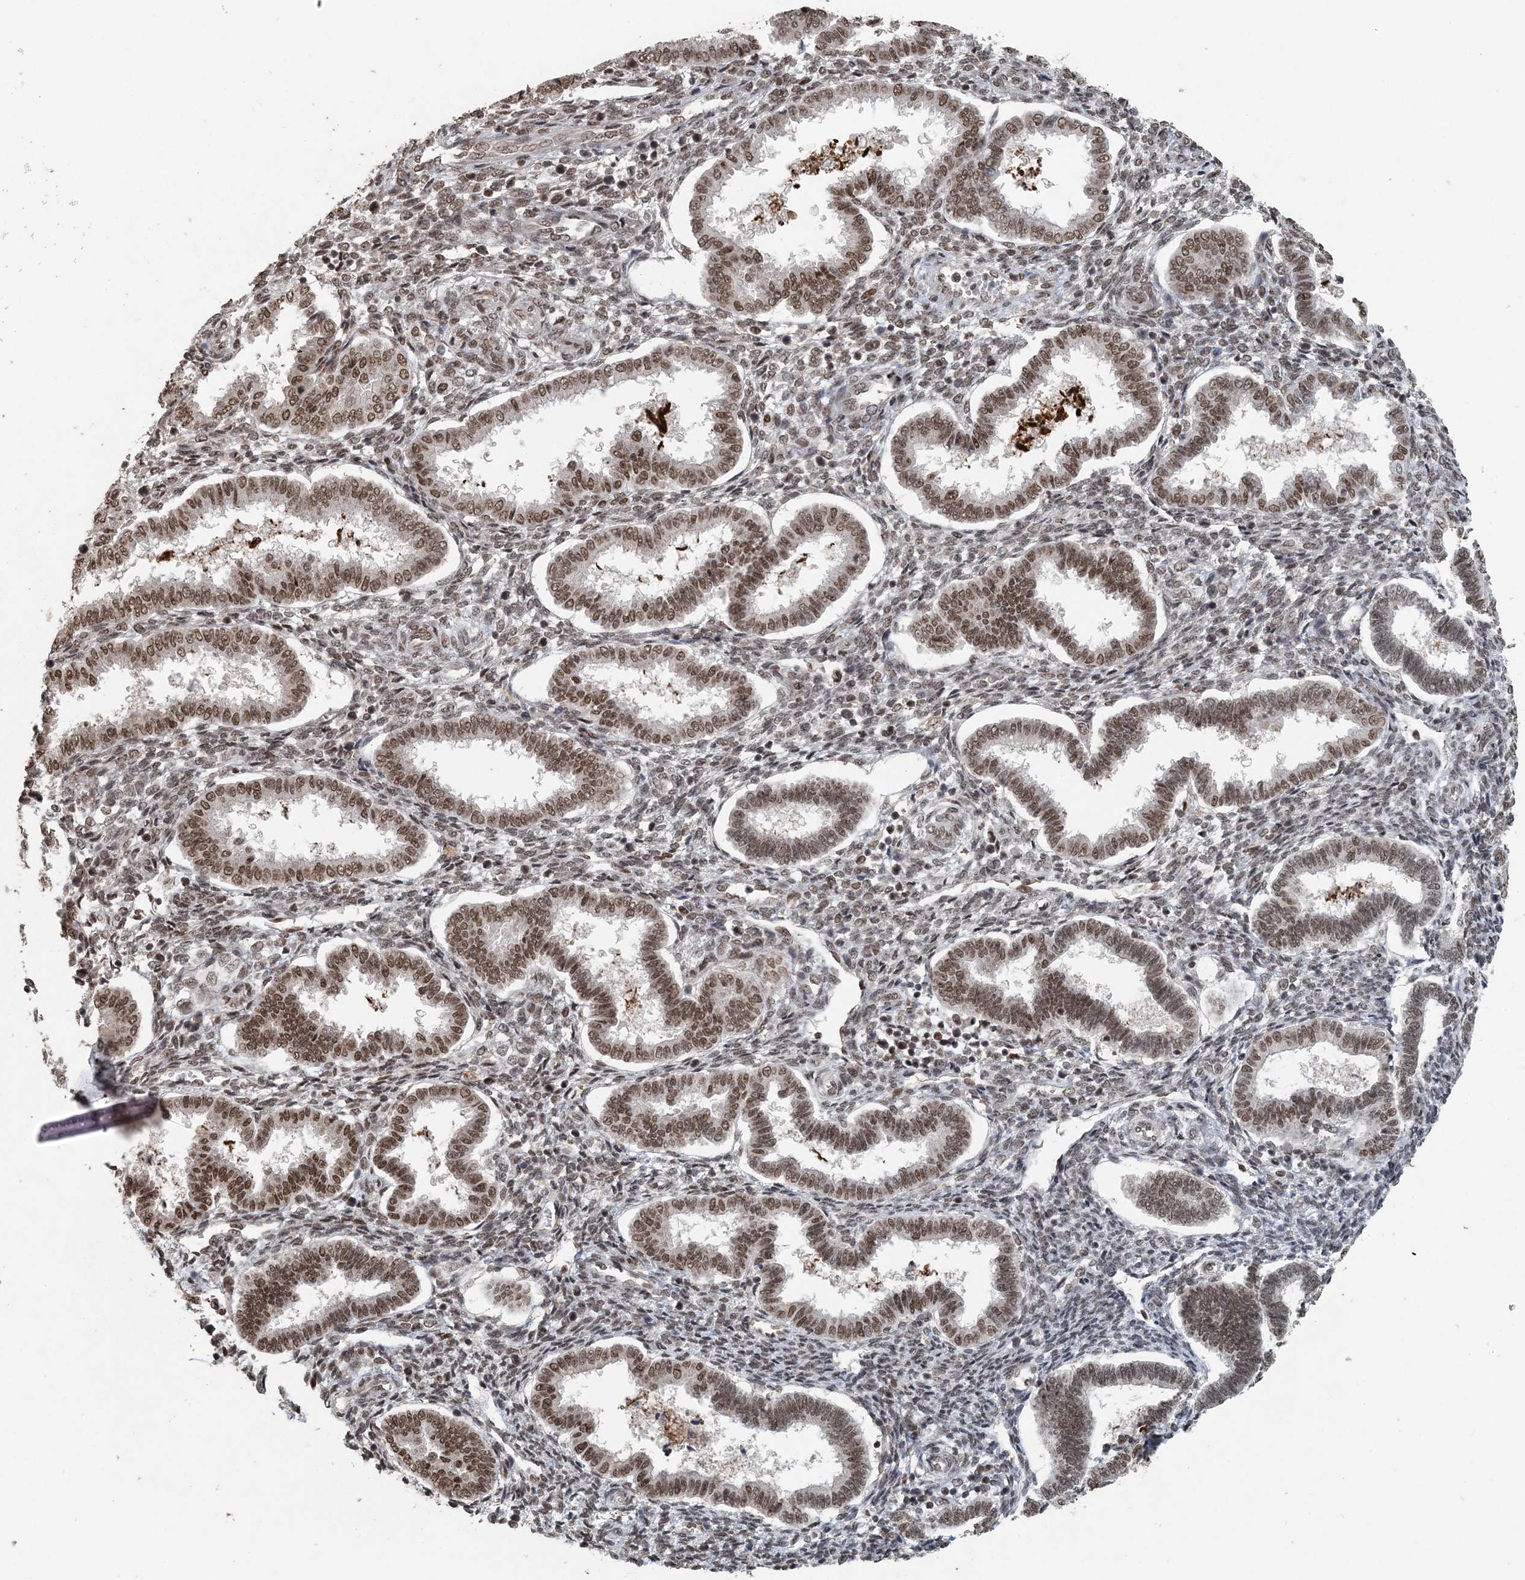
{"staining": {"intensity": "moderate", "quantity": "25%-75%", "location": "nuclear"}, "tissue": "endometrium", "cell_type": "Cells in endometrial stroma", "image_type": "normal", "snomed": [{"axis": "morphology", "description": "Normal tissue, NOS"}, {"axis": "topography", "description": "Endometrium"}], "caption": "Human endometrium stained for a protein (brown) demonstrates moderate nuclear positive expression in approximately 25%-75% of cells in endometrial stroma.", "gene": "MBD2", "patient": {"sex": "female", "age": 24}}